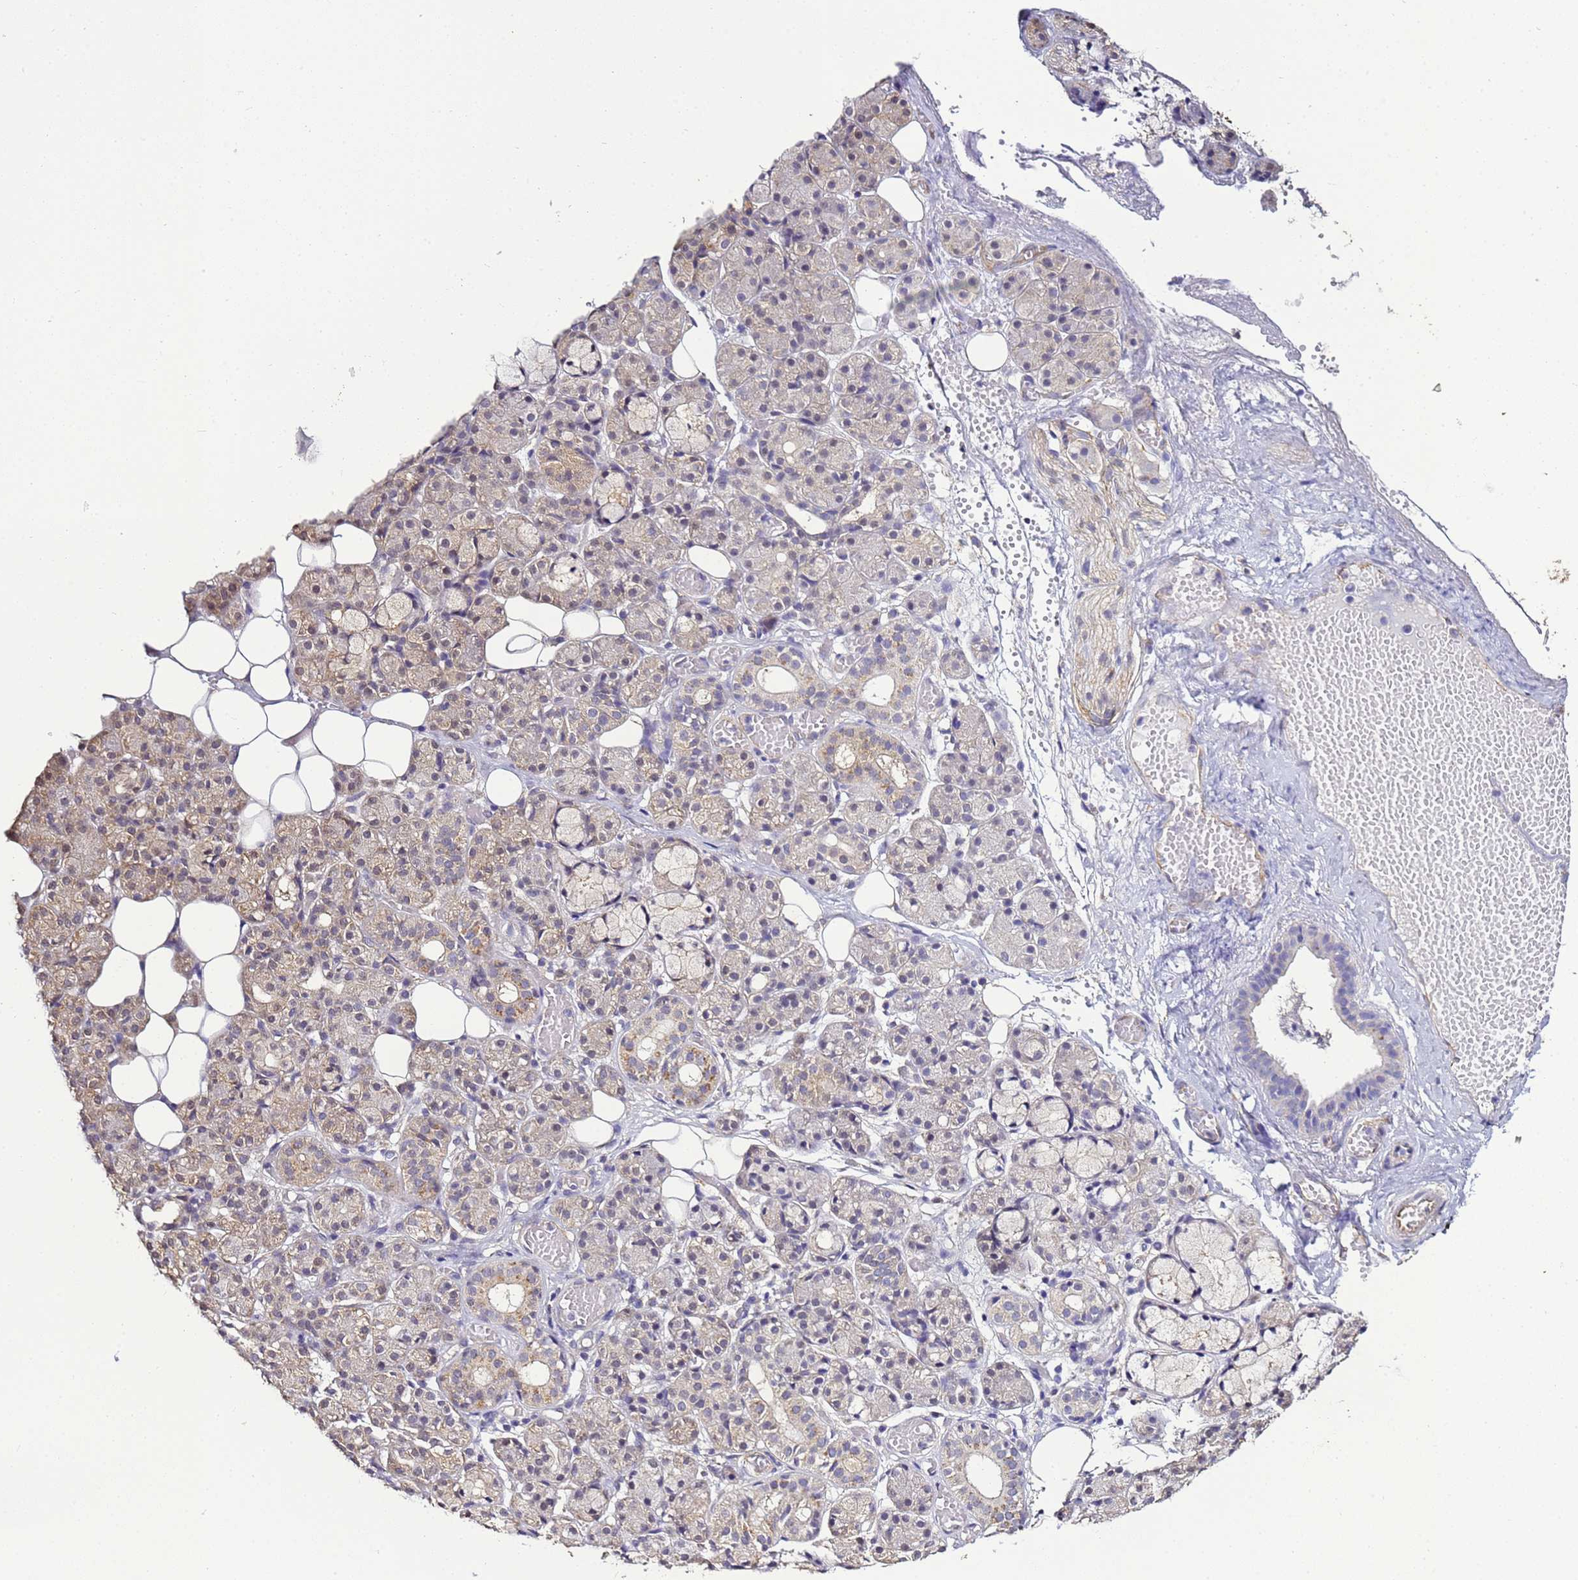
{"staining": {"intensity": "weak", "quantity": "25%-75%", "location": "cytoplasmic/membranous"}, "tissue": "salivary gland", "cell_type": "Glandular cells", "image_type": "normal", "snomed": [{"axis": "morphology", "description": "Normal tissue, NOS"}, {"axis": "topography", "description": "Salivary gland"}], "caption": "Human salivary gland stained with a brown dye reveals weak cytoplasmic/membranous positive positivity in approximately 25%-75% of glandular cells.", "gene": "ENOPH1", "patient": {"sex": "male", "age": 63}}